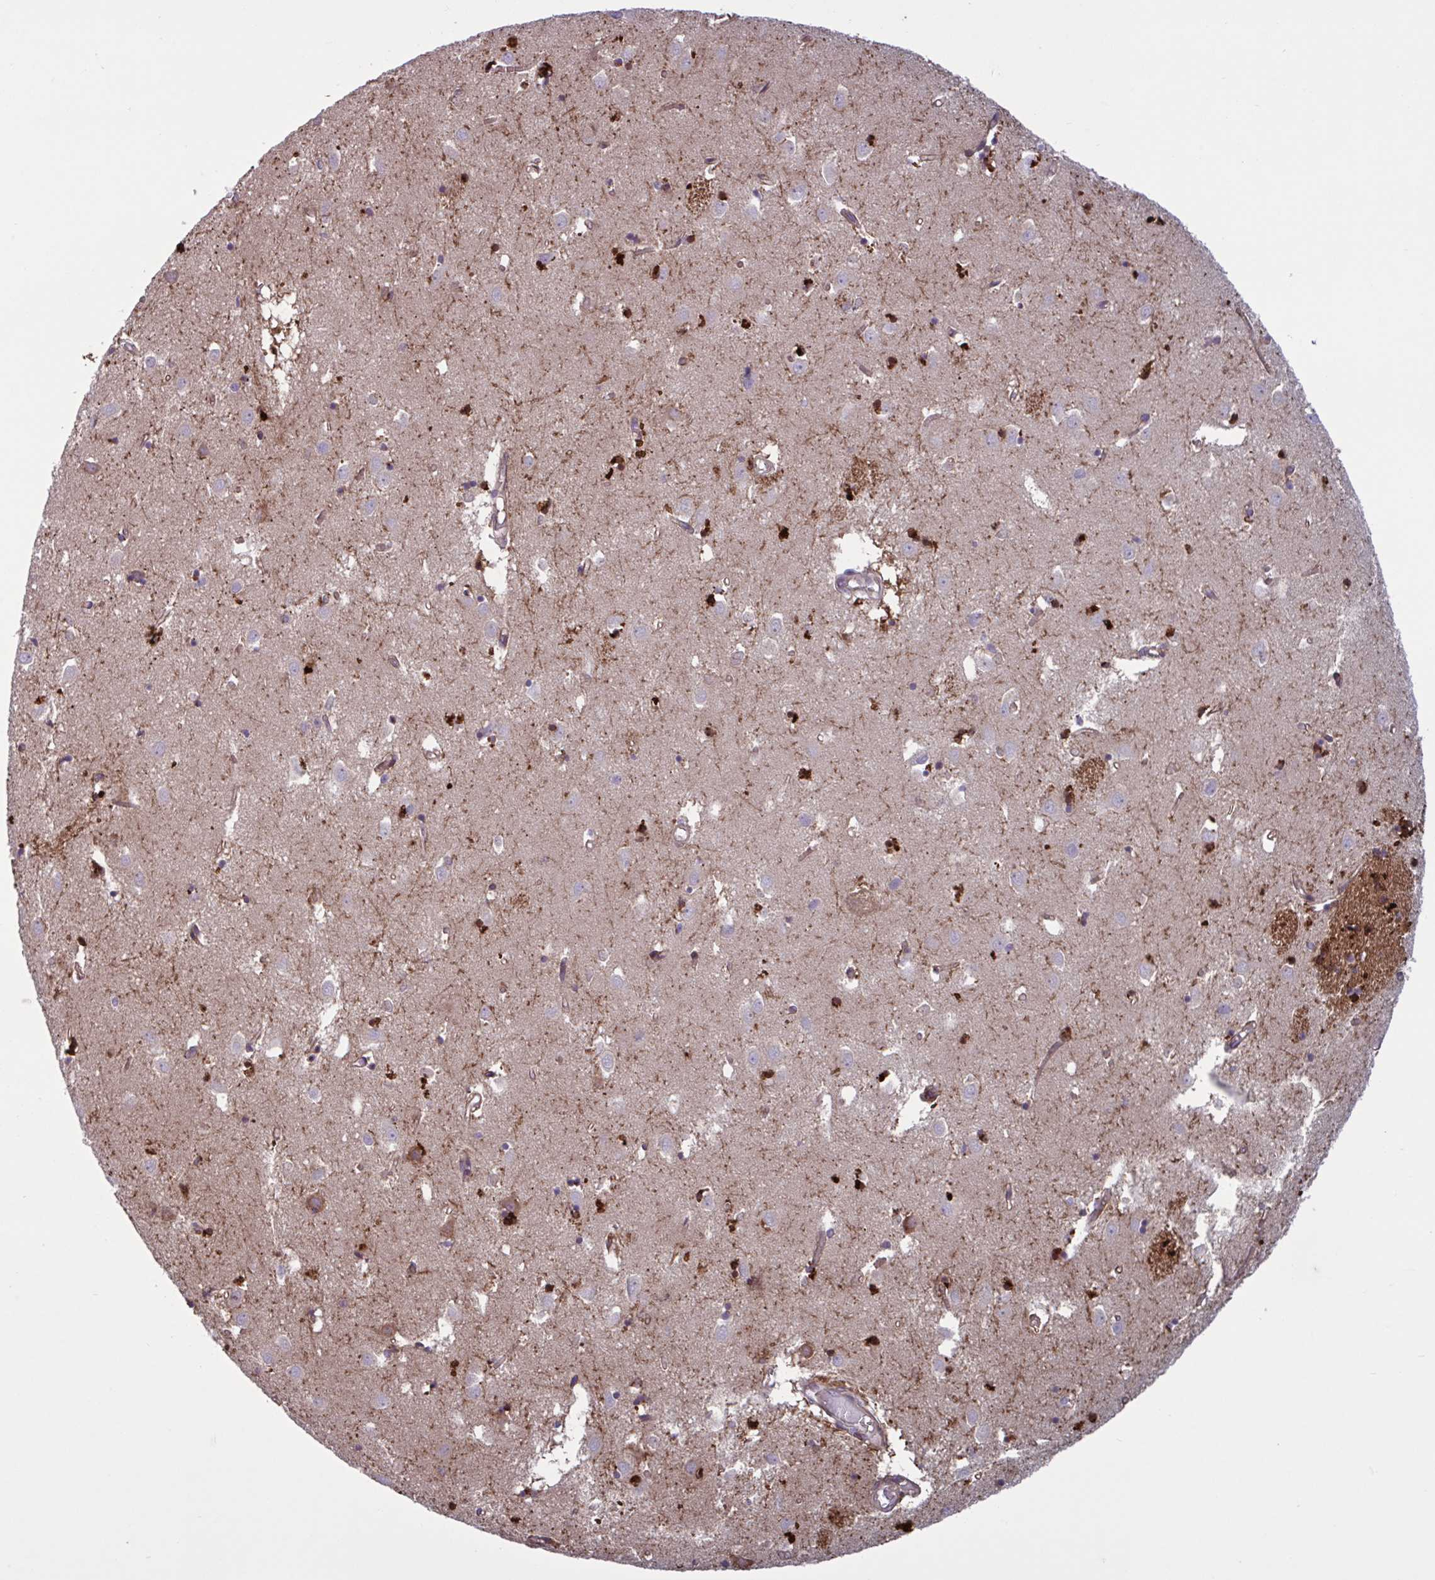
{"staining": {"intensity": "strong", "quantity": ">75%", "location": "cytoplasmic/membranous,nuclear"}, "tissue": "caudate", "cell_type": "Glial cells", "image_type": "normal", "snomed": [{"axis": "morphology", "description": "Normal tissue, NOS"}, {"axis": "topography", "description": "Lateral ventricle wall"}], "caption": "Immunohistochemistry (IHC) histopathology image of unremarkable caudate: human caudate stained using immunohistochemistry (IHC) demonstrates high levels of strong protein expression localized specifically in the cytoplasmic/membranous,nuclear of glial cells, appearing as a cytoplasmic/membranous,nuclear brown color.", "gene": "GLTP", "patient": {"sex": "male", "age": 70}}